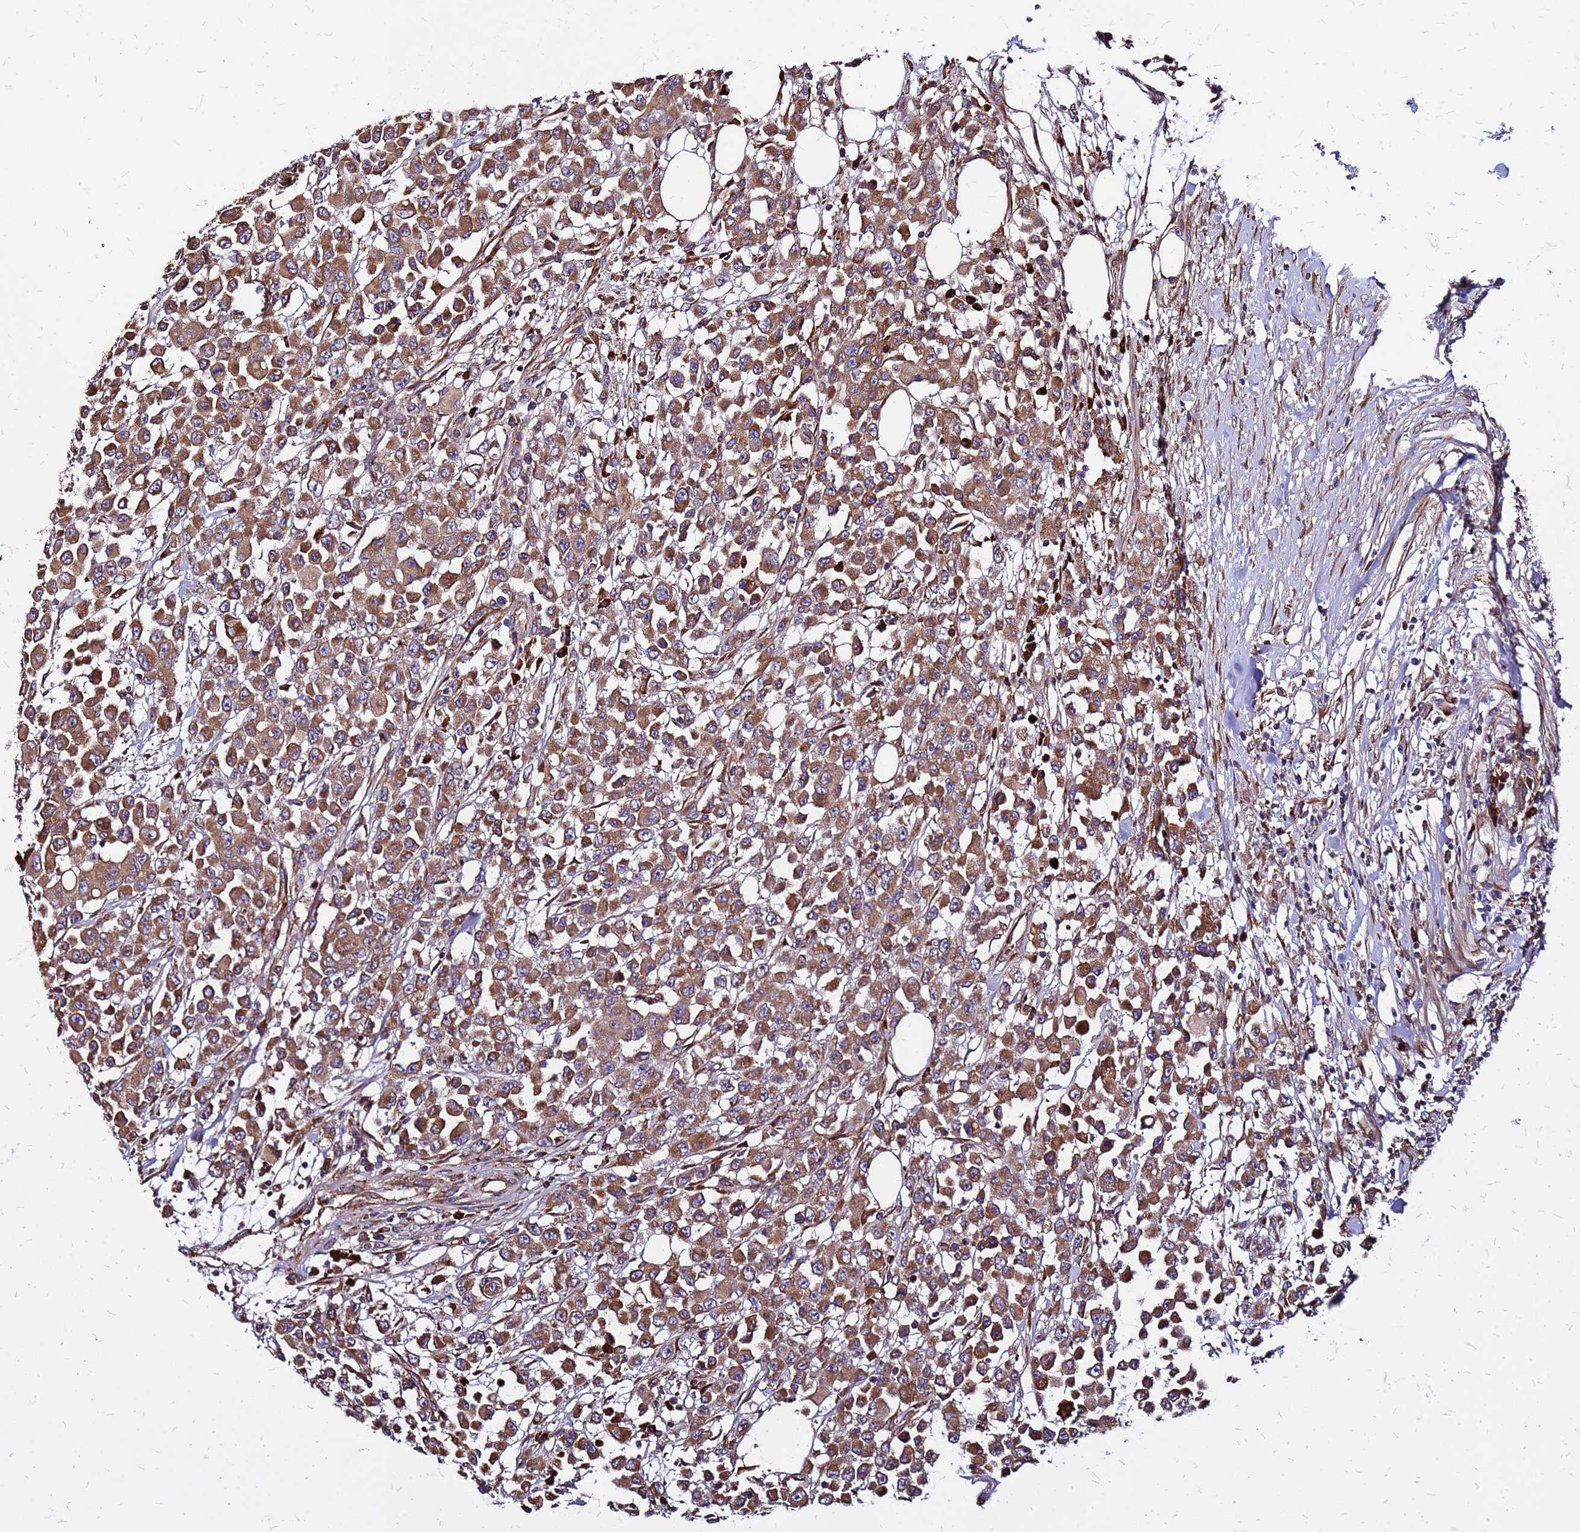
{"staining": {"intensity": "strong", "quantity": ">75%", "location": "cytoplasmic/membranous"}, "tissue": "colorectal cancer", "cell_type": "Tumor cells", "image_type": "cancer", "snomed": [{"axis": "morphology", "description": "Adenocarcinoma, NOS"}, {"axis": "topography", "description": "Colon"}], "caption": "This image shows adenocarcinoma (colorectal) stained with immunohistochemistry (IHC) to label a protein in brown. The cytoplasmic/membranous of tumor cells show strong positivity for the protein. Nuclei are counter-stained blue.", "gene": "VMO1", "patient": {"sex": "male", "age": 51}}